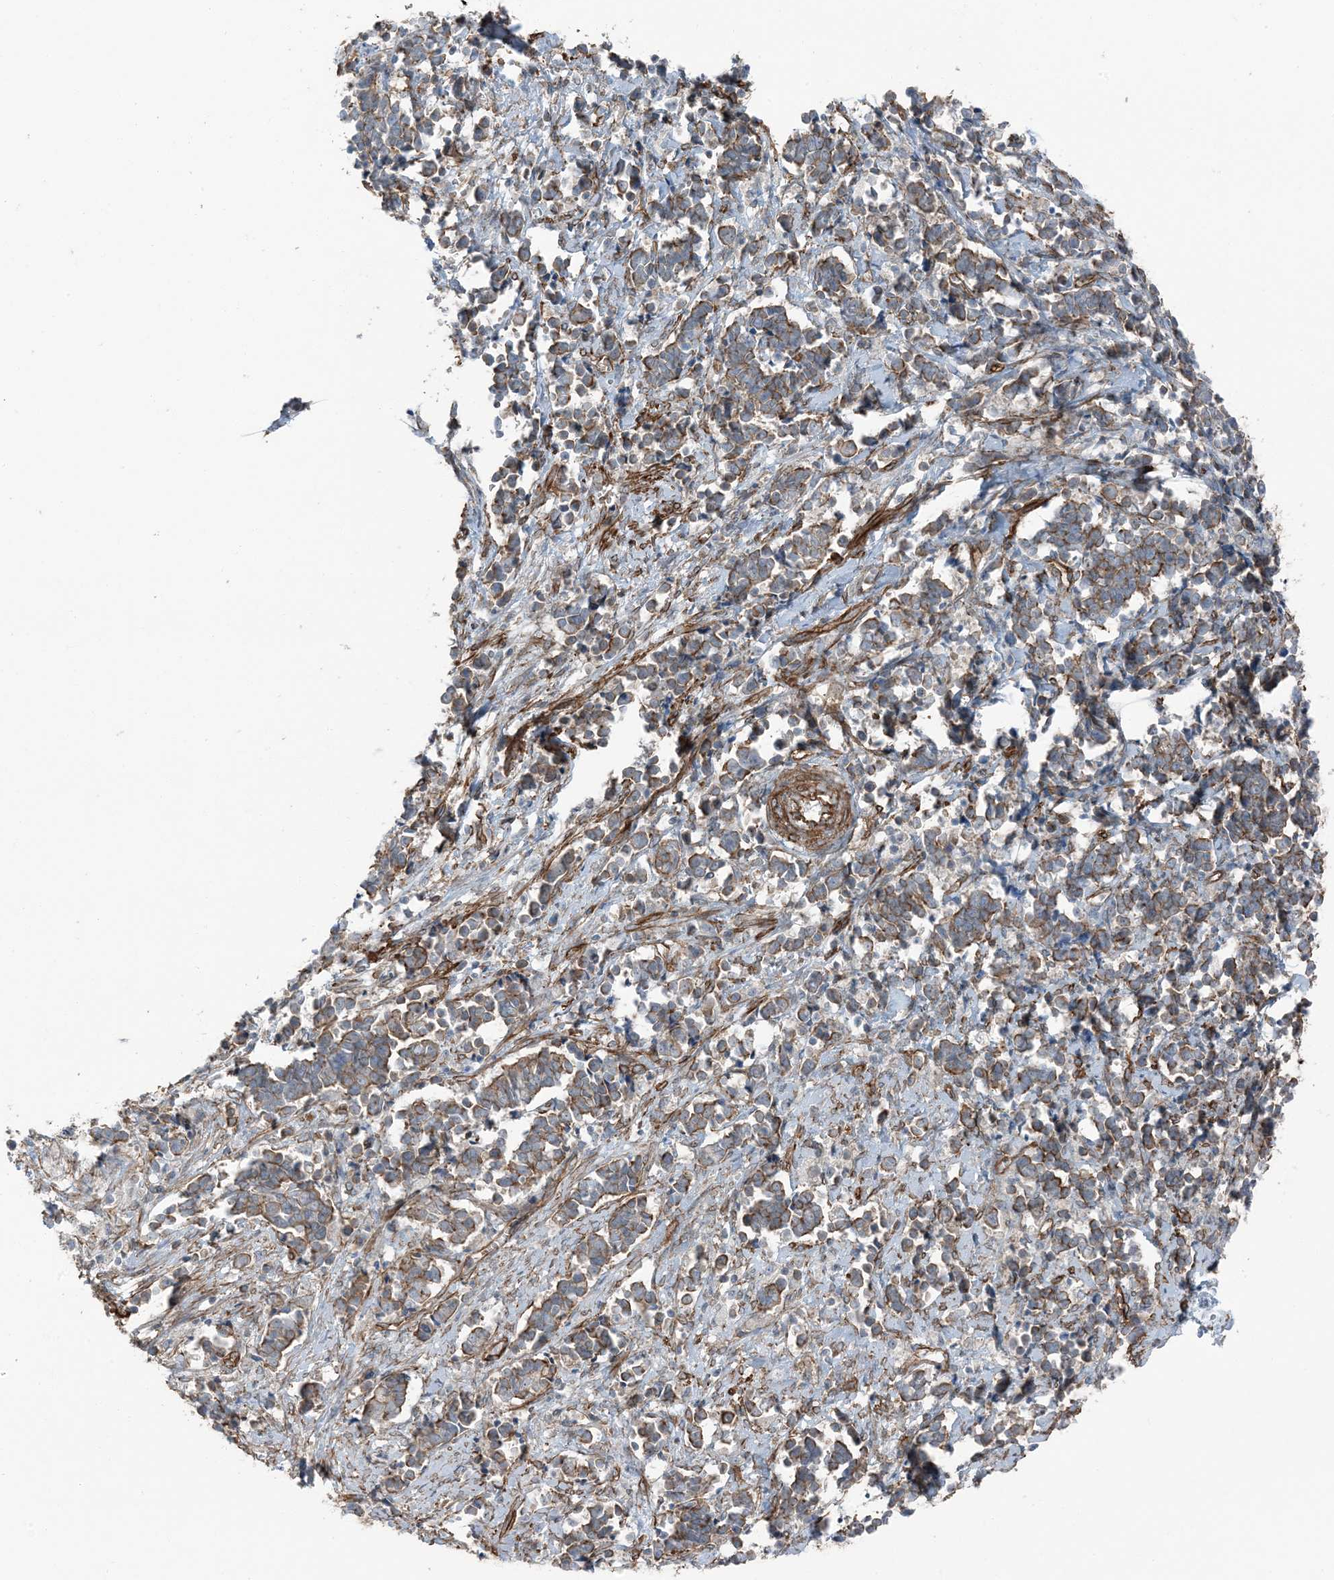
{"staining": {"intensity": "moderate", "quantity": ">75%", "location": "cytoplasmic/membranous"}, "tissue": "cervical cancer", "cell_type": "Tumor cells", "image_type": "cancer", "snomed": [{"axis": "morphology", "description": "Normal tissue, NOS"}, {"axis": "morphology", "description": "Squamous cell carcinoma, NOS"}, {"axis": "topography", "description": "Cervix"}], "caption": "Tumor cells display medium levels of moderate cytoplasmic/membranous staining in approximately >75% of cells in cervical cancer (squamous cell carcinoma).", "gene": "ZFP90", "patient": {"sex": "female", "age": 35}}